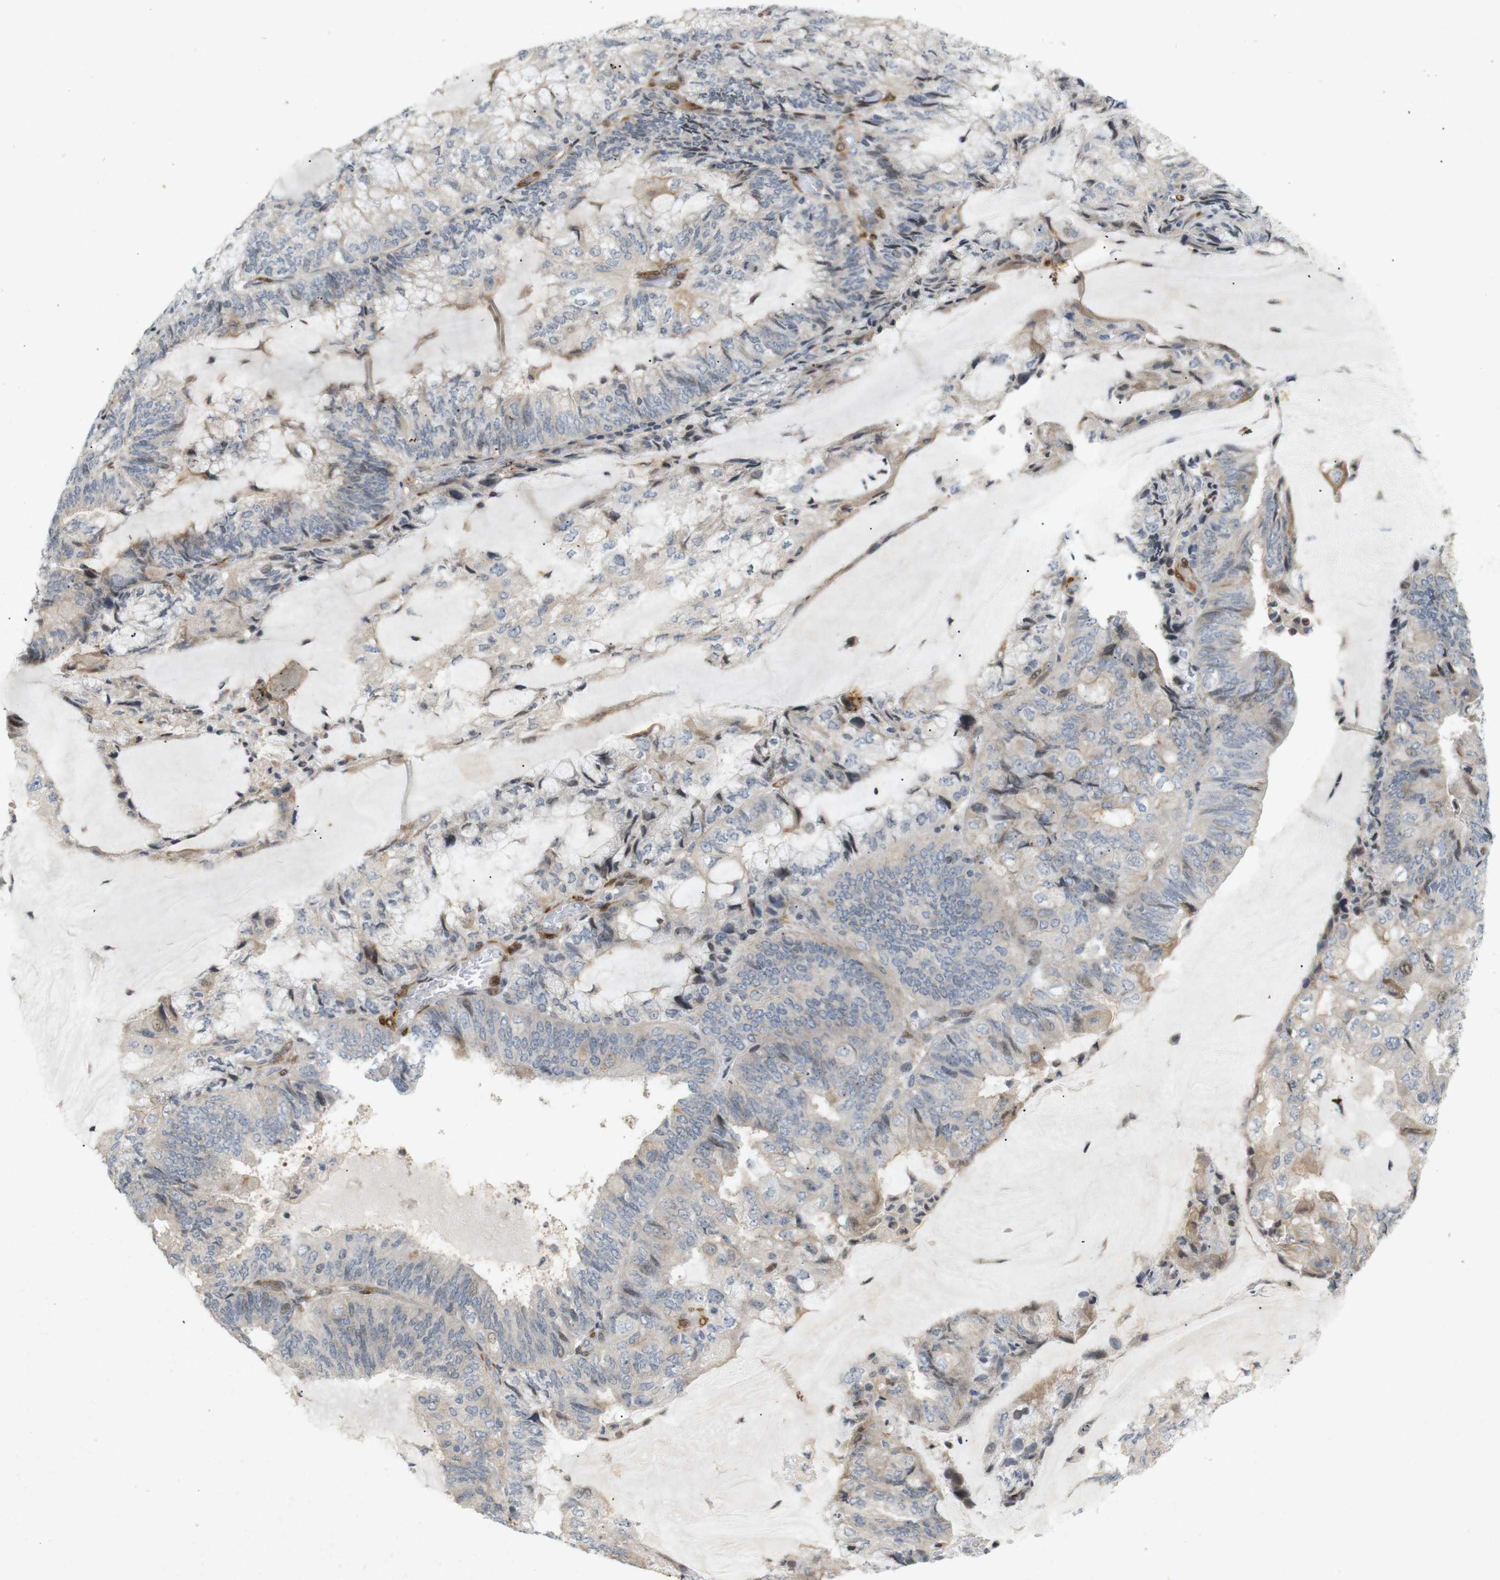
{"staining": {"intensity": "negative", "quantity": "none", "location": "none"}, "tissue": "endometrial cancer", "cell_type": "Tumor cells", "image_type": "cancer", "snomed": [{"axis": "morphology", "description": "Adenocarcinoma, NOS"}, {"axis": "topography", "description": "Endometrium"}], "caption": "Tumor cells are negative for protein expression in human endometrial cancer (adenocarcinoma).", "gene": "PPP1R14A", "patient": {"sex": "female", "age": 81}}